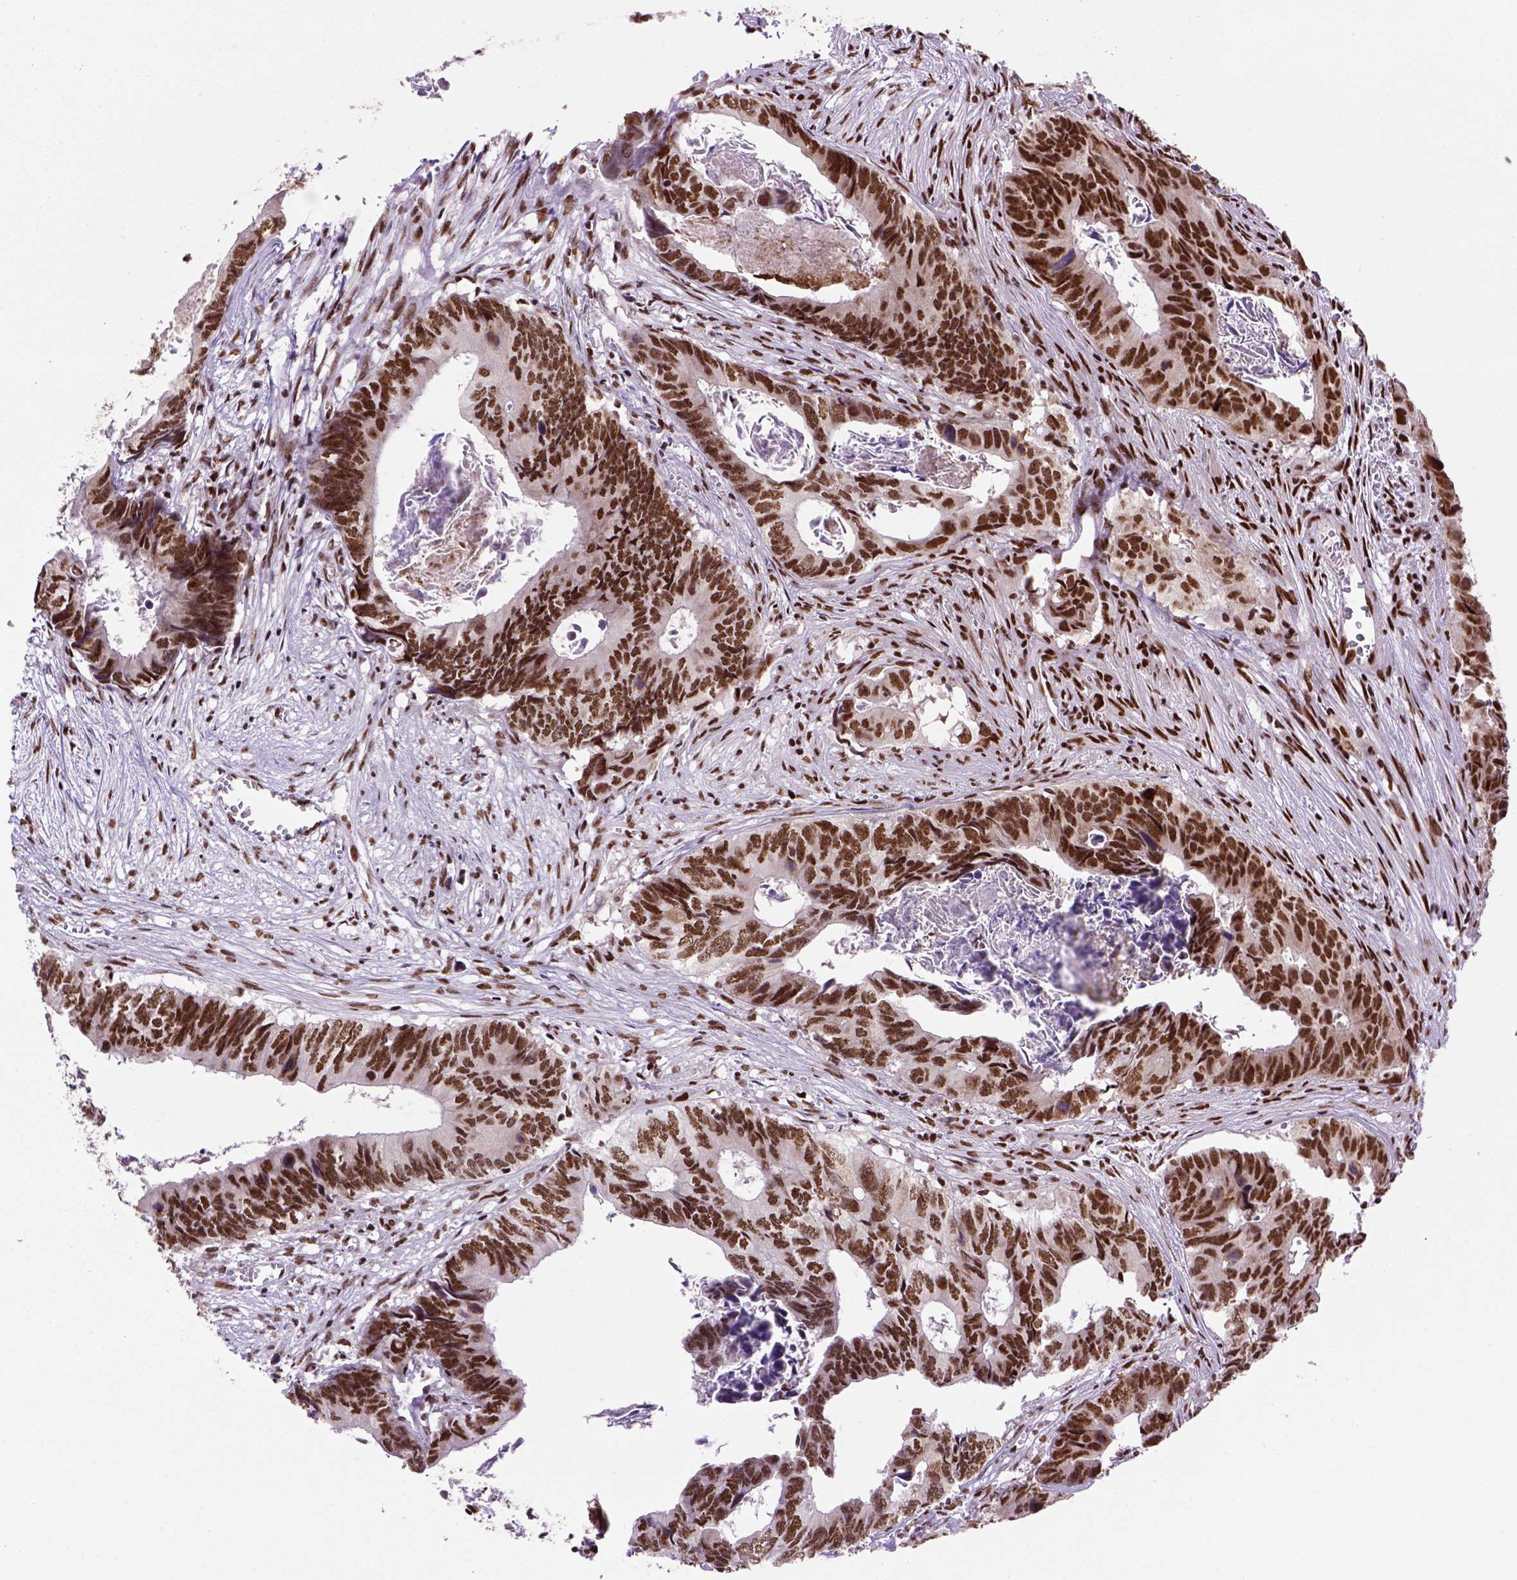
{"staining": {"intensity": "strong", "quantity": ">75%", "location": "nuclear"}, "tissue": "colorectal cancer", "cell_type": "Tumor cells", "image_type": "cancer", "snomed": [{"axis": "morphology", "description": "Adenocarcinoma, NOS"}, {"axis": "topography", "description": "Colon"}], "caption": "High-magnification brightfield microscopy of colorectal cancer stained with DAB (3,3'-diaminobenzidine) (brown) and counterstained with hematoxylin (blue). tumor cells exhibit strong nuclear staining is present in about>75% of cells. Immunohistochemistry (ihc) stains the protein of interest in brown and the nuclei are stained blue.", "gene": "NSMCE2", "patient": {"sex": "female", "age": 82}}